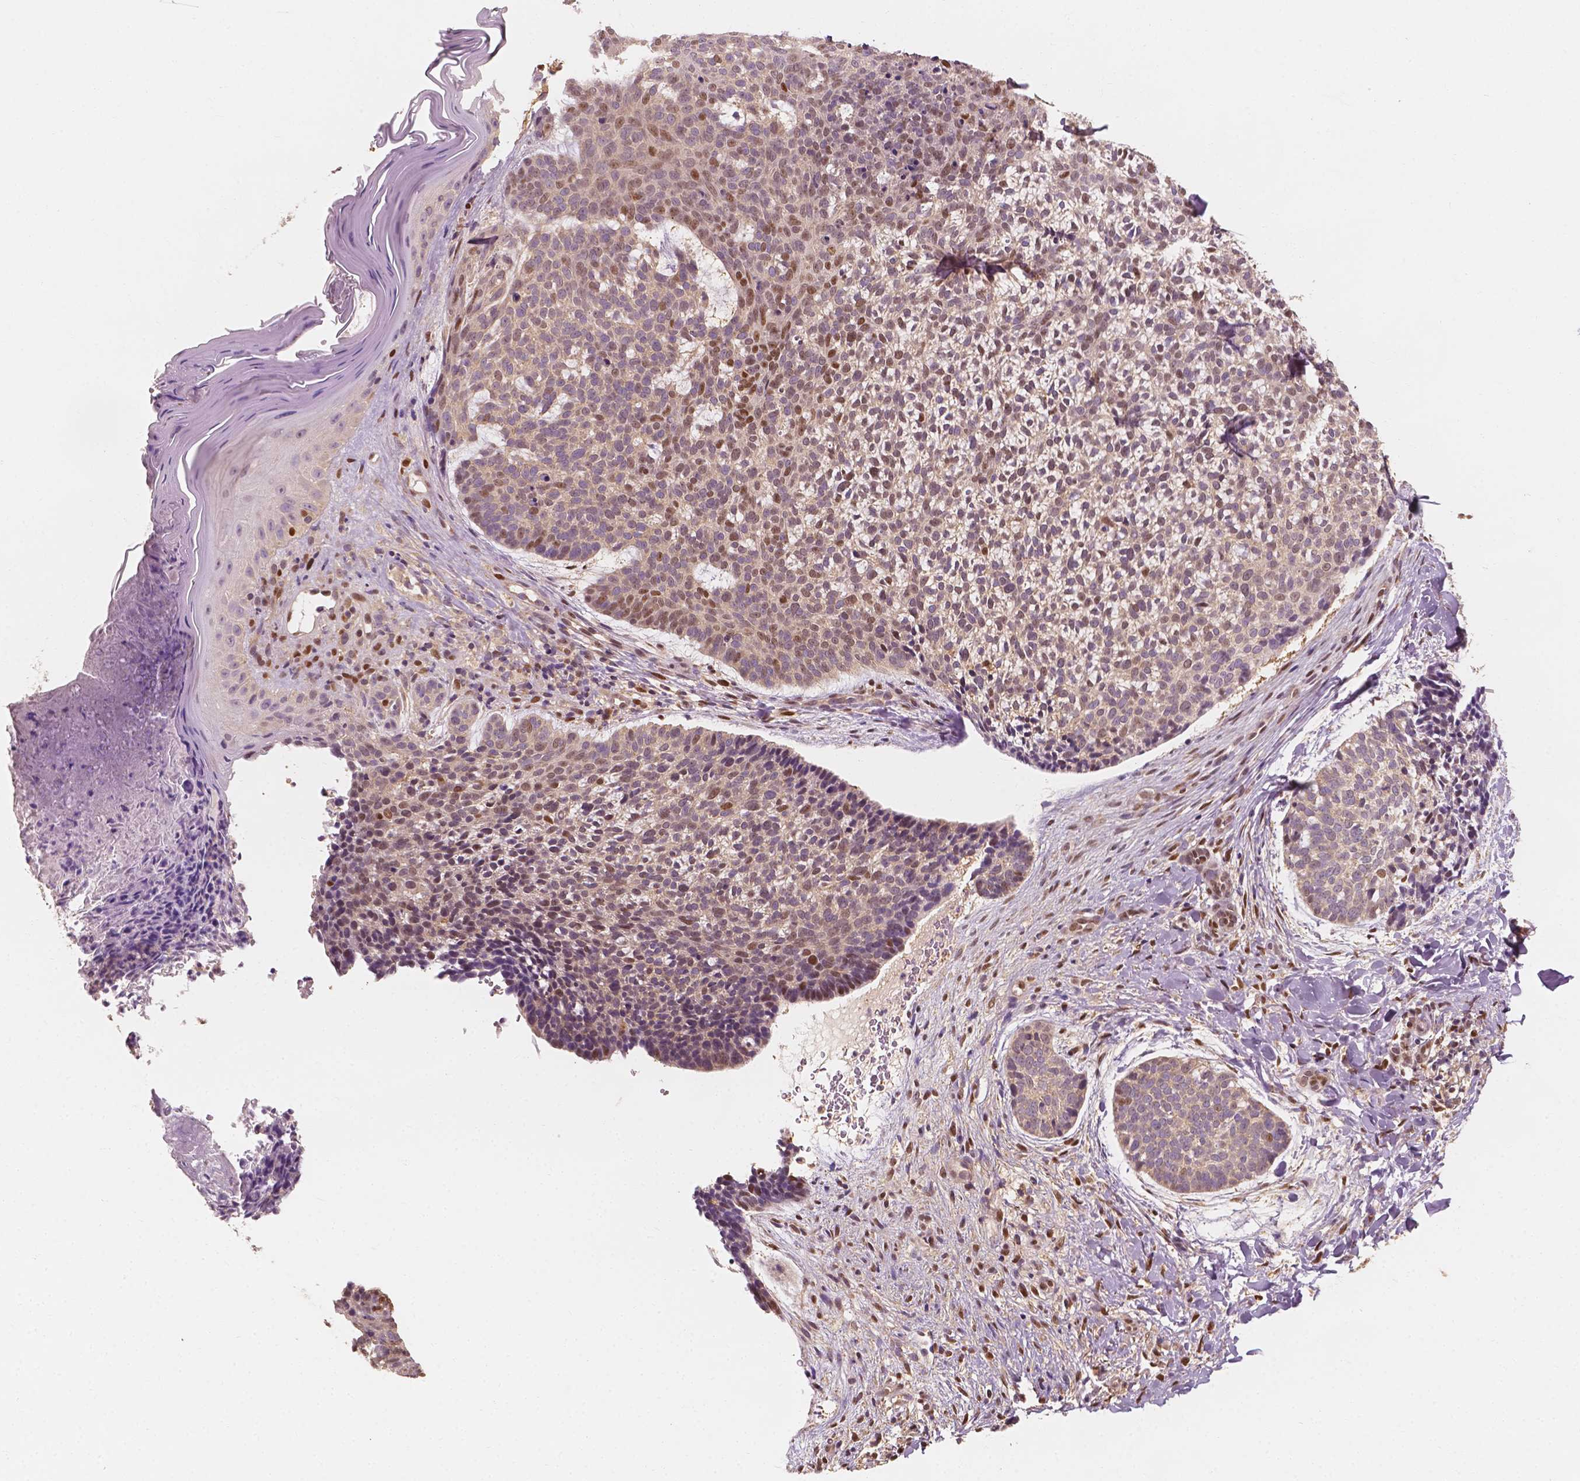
{"staining": {"intensity": "moderate", "quantity": "<25%", "location": "nuclear"}, "tissue": "skin cancer", "cell_type": "Tumor cells", "image_type": "cancer", "snomed": [{"axis": "morphology", "description": "Basal cell carcinoma"}, {"axis": "topography", "description": "Skin"}], "caption": "This micrograph reveals immunohistochemistry (IHC) staining of human skin cancer, with low moderate nuclear expression in about <25% of tumor cells.", "gene": "TBC1D17", "patient": {"sex": "male", "age": 64}}